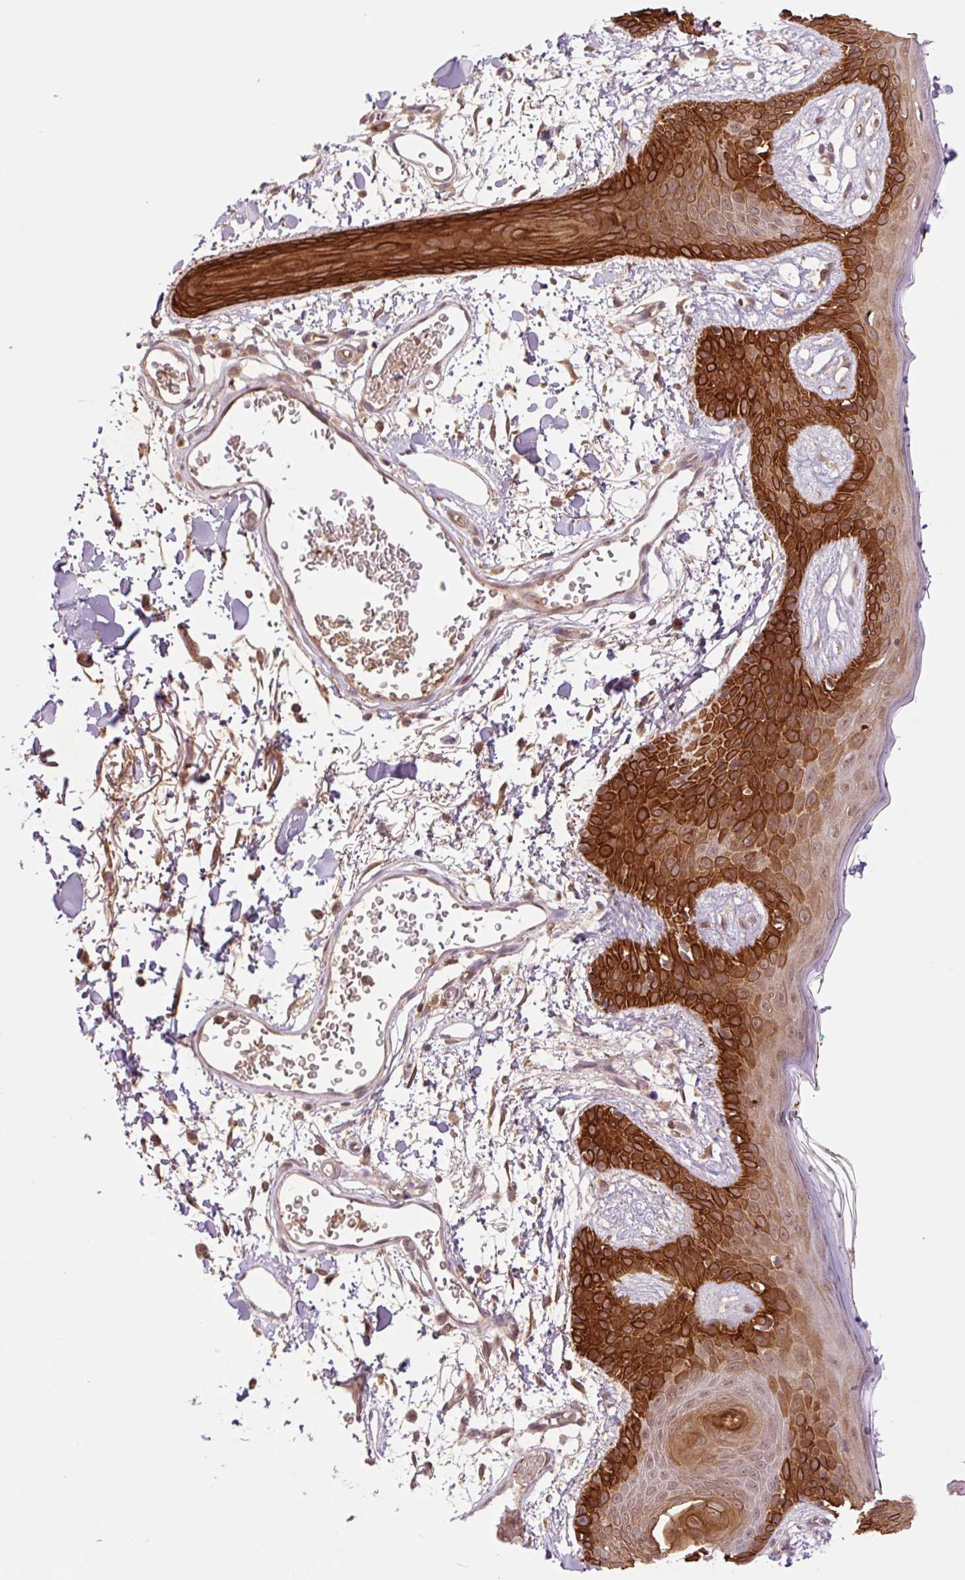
{"staining": {"intensity": "moderate", "quantity": ">75%", "location": "cytoplasmic/membranous"}, "tissue": "skin", "cell_type": "Fibroblasts", "image_type": "normal", "snomed": [{"axis": "morphology", "description": "Normal tissue, NOS"}, {"axis": "topography", "description": "Skin"}], "caption": "Fibroblasts demonstrate medium levels of moderate cytoplasmic/membranous positivity in approximately >75% of cells in unremarkable human skin.", "gene": "YJU2B", "patient": {"sex": "male", "age": 79}}